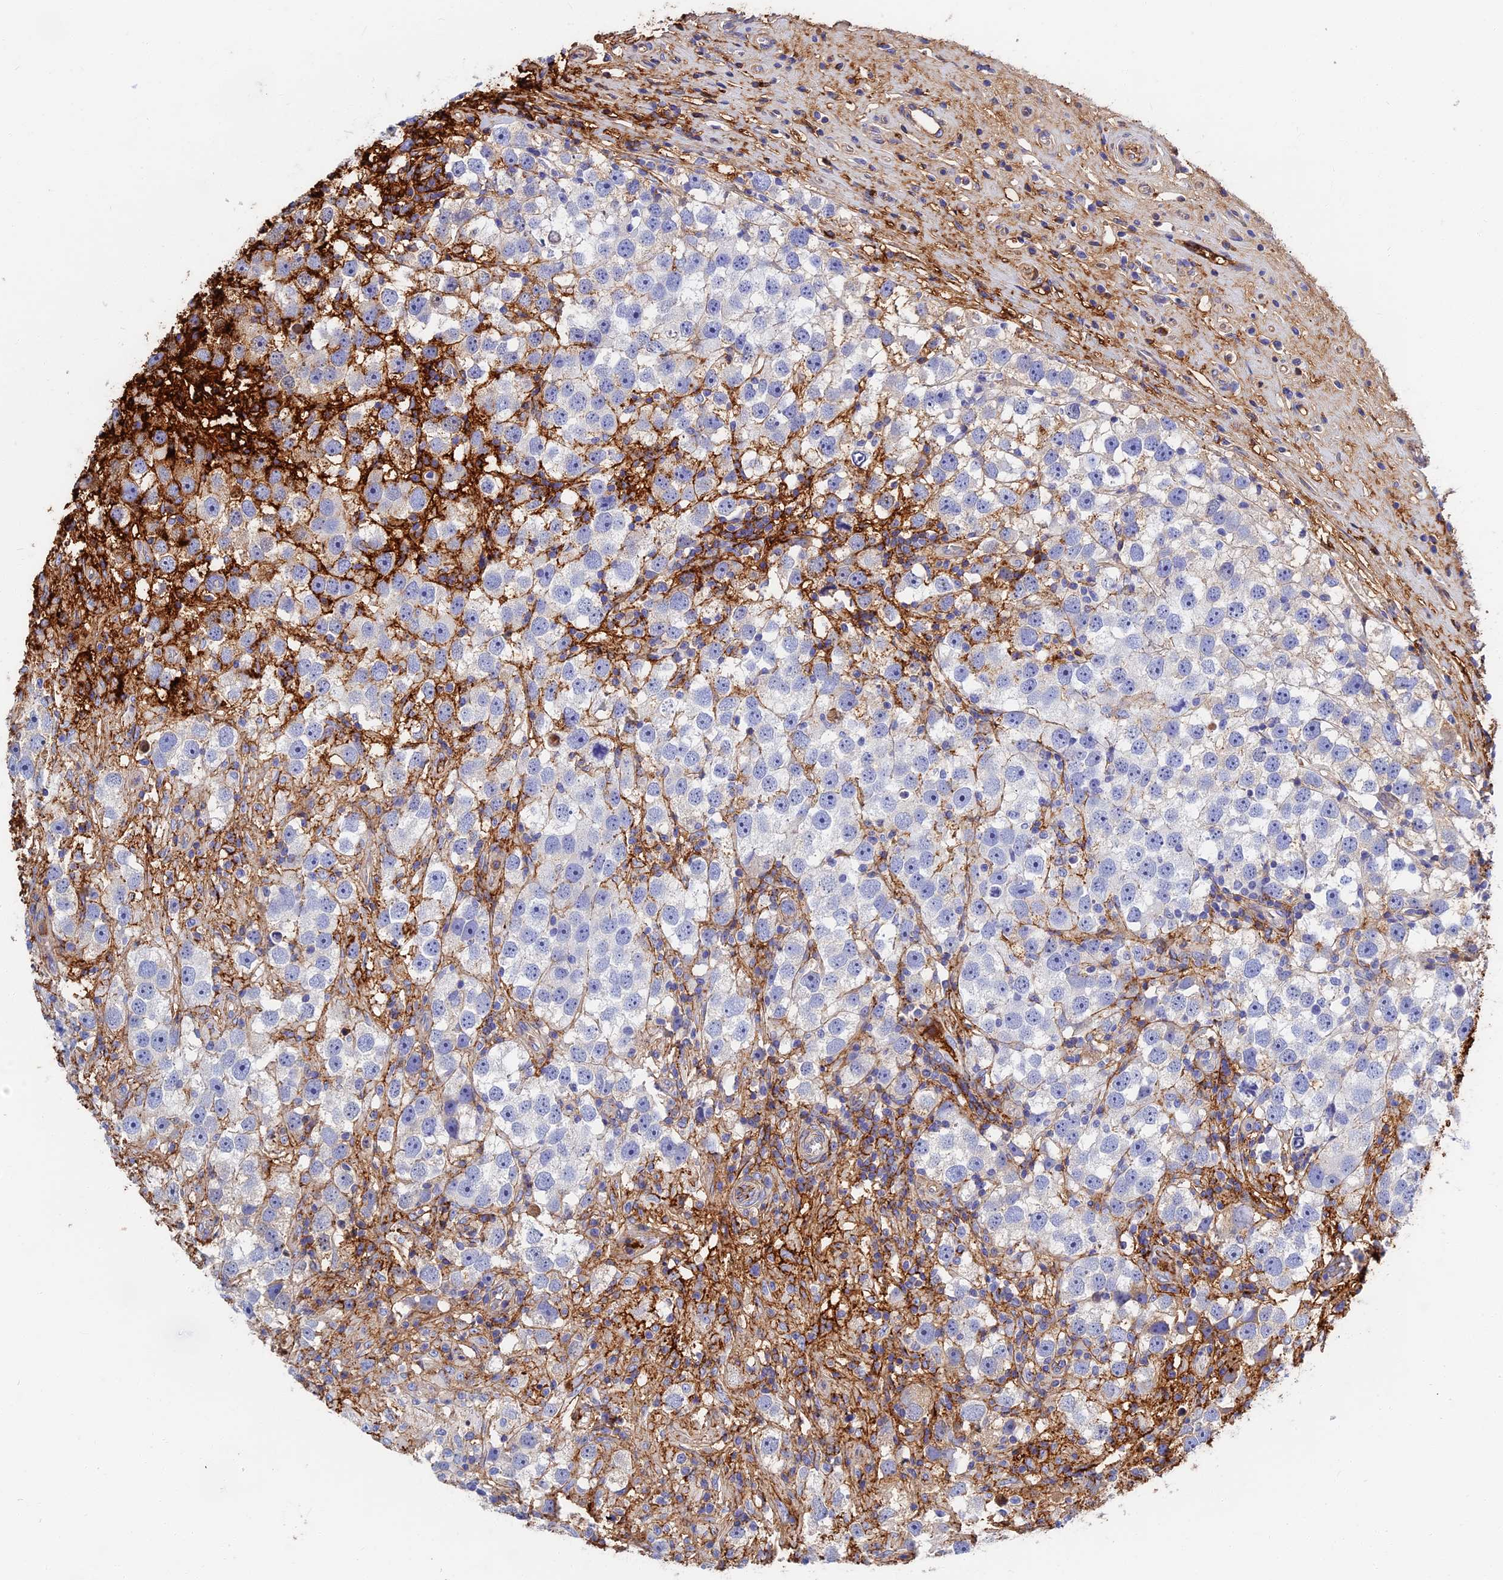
{"staining": {"intensity": "negative", "quantity": "none", "location": "none"}, "tissue": "testis cancer", "cell_type": "Tumor cells", "image_type": "cancer", "snomed": [{"axis": "morphology", "description": "Seminoma, NOS"}, {"axis": "topography", "description": "Testis"}], "caption": "There is no significant positivity in tumor cells of seminoma (testis).", "gene": "ITIH1", "patient": {"sex": "male", "age": 49}}